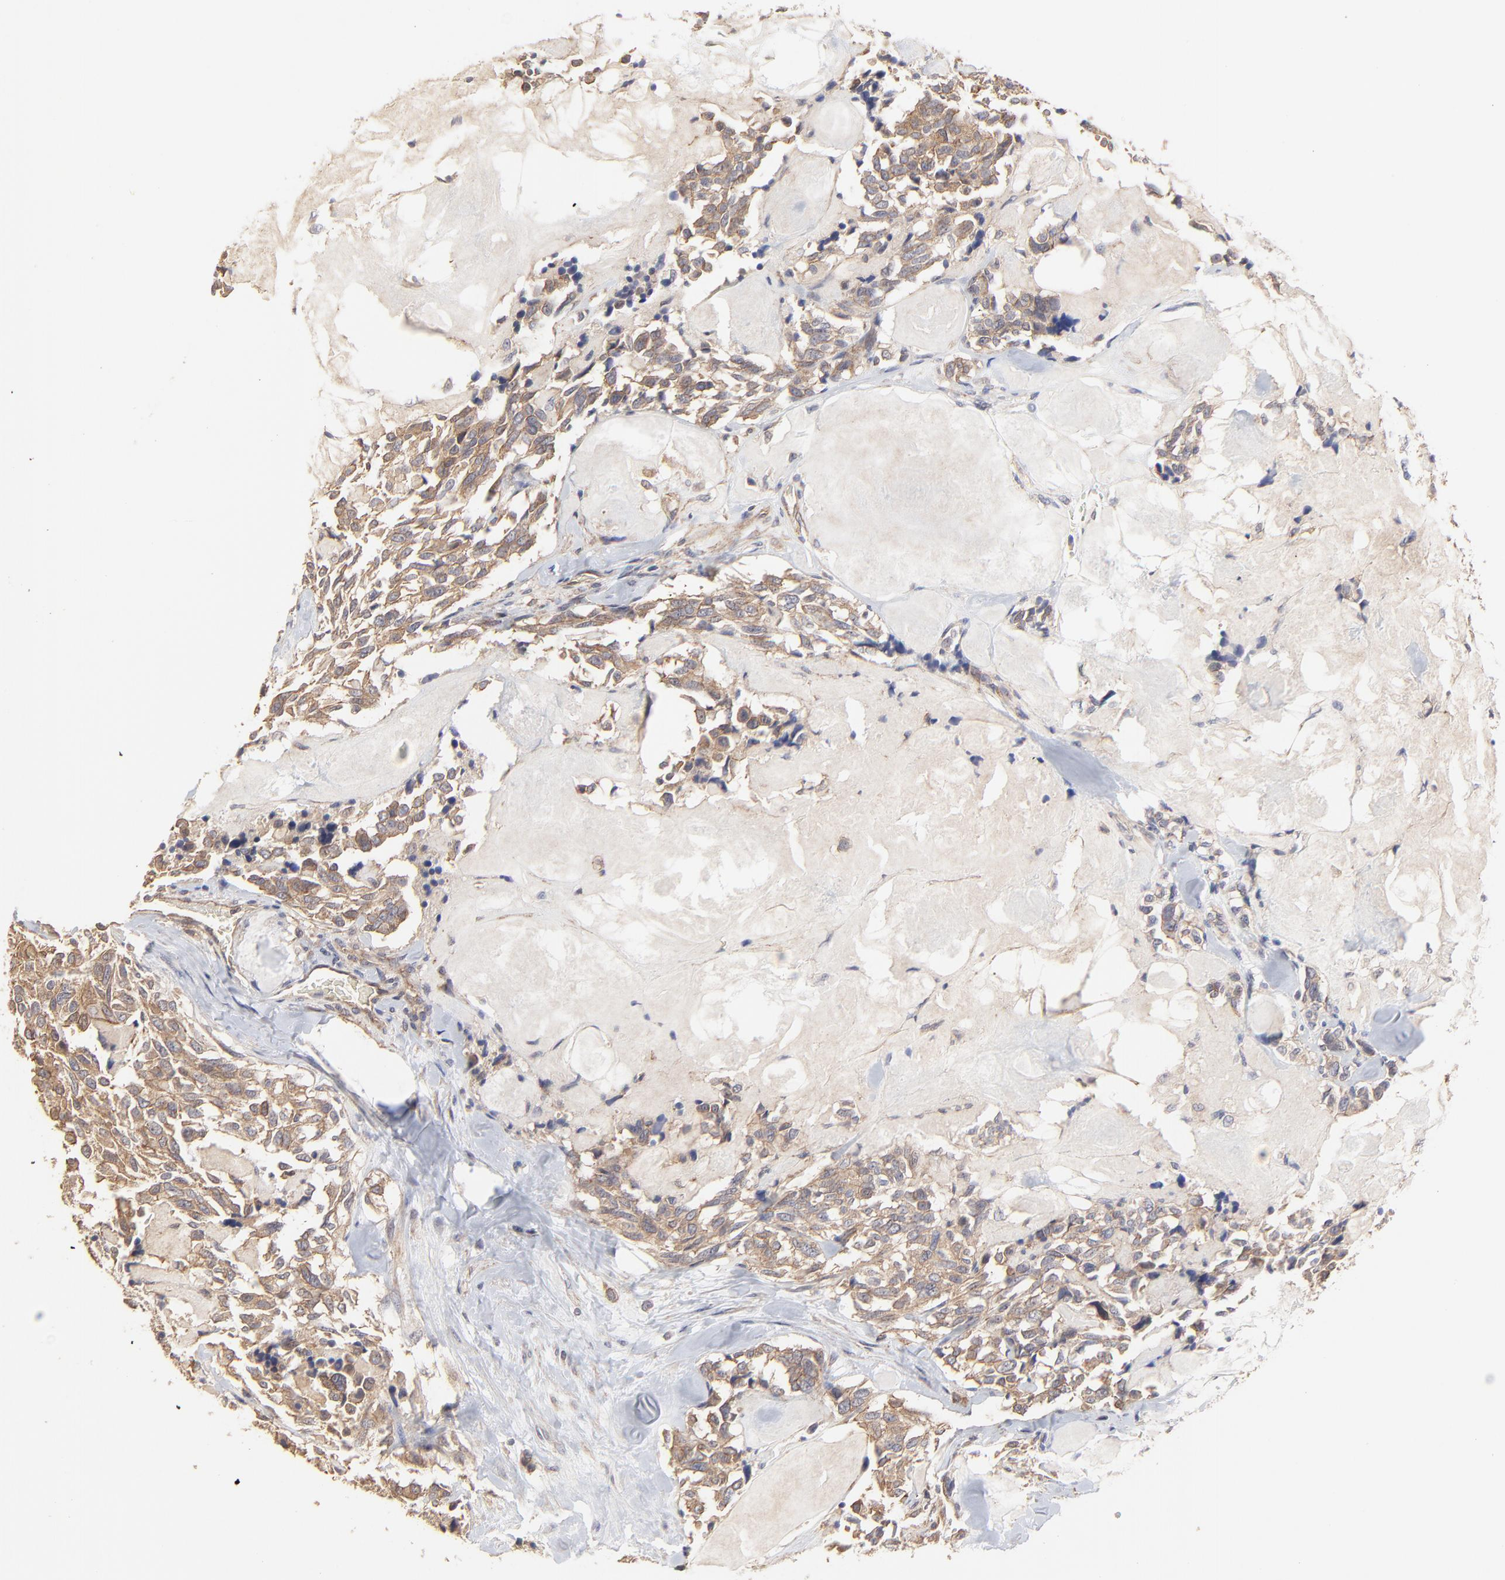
{"staining": {"intensity": "moderate", "quantity": ">75%", "location": "cytoplasmic/membranous"}, "tissue": "thyroid cancer", "cell_type": "Tumor cells", "image_type": "cancer", "snomed": [{"axis": "morphology", "description": "Carcinoma, NOS"}, {"axis": "morphology", "description": "Carcinoid, malignant, NOS"}, {"axis": "topography", "description": "Thyroid gland"}], "caption": "The histopathology image displays a brown stain indicating the presence of a protein in the cytoplasmic/membranous of tumor cells in thyroid carcinoma.", "gene": "ARMT1", "patient": {"sex": "male", "age": 33}}